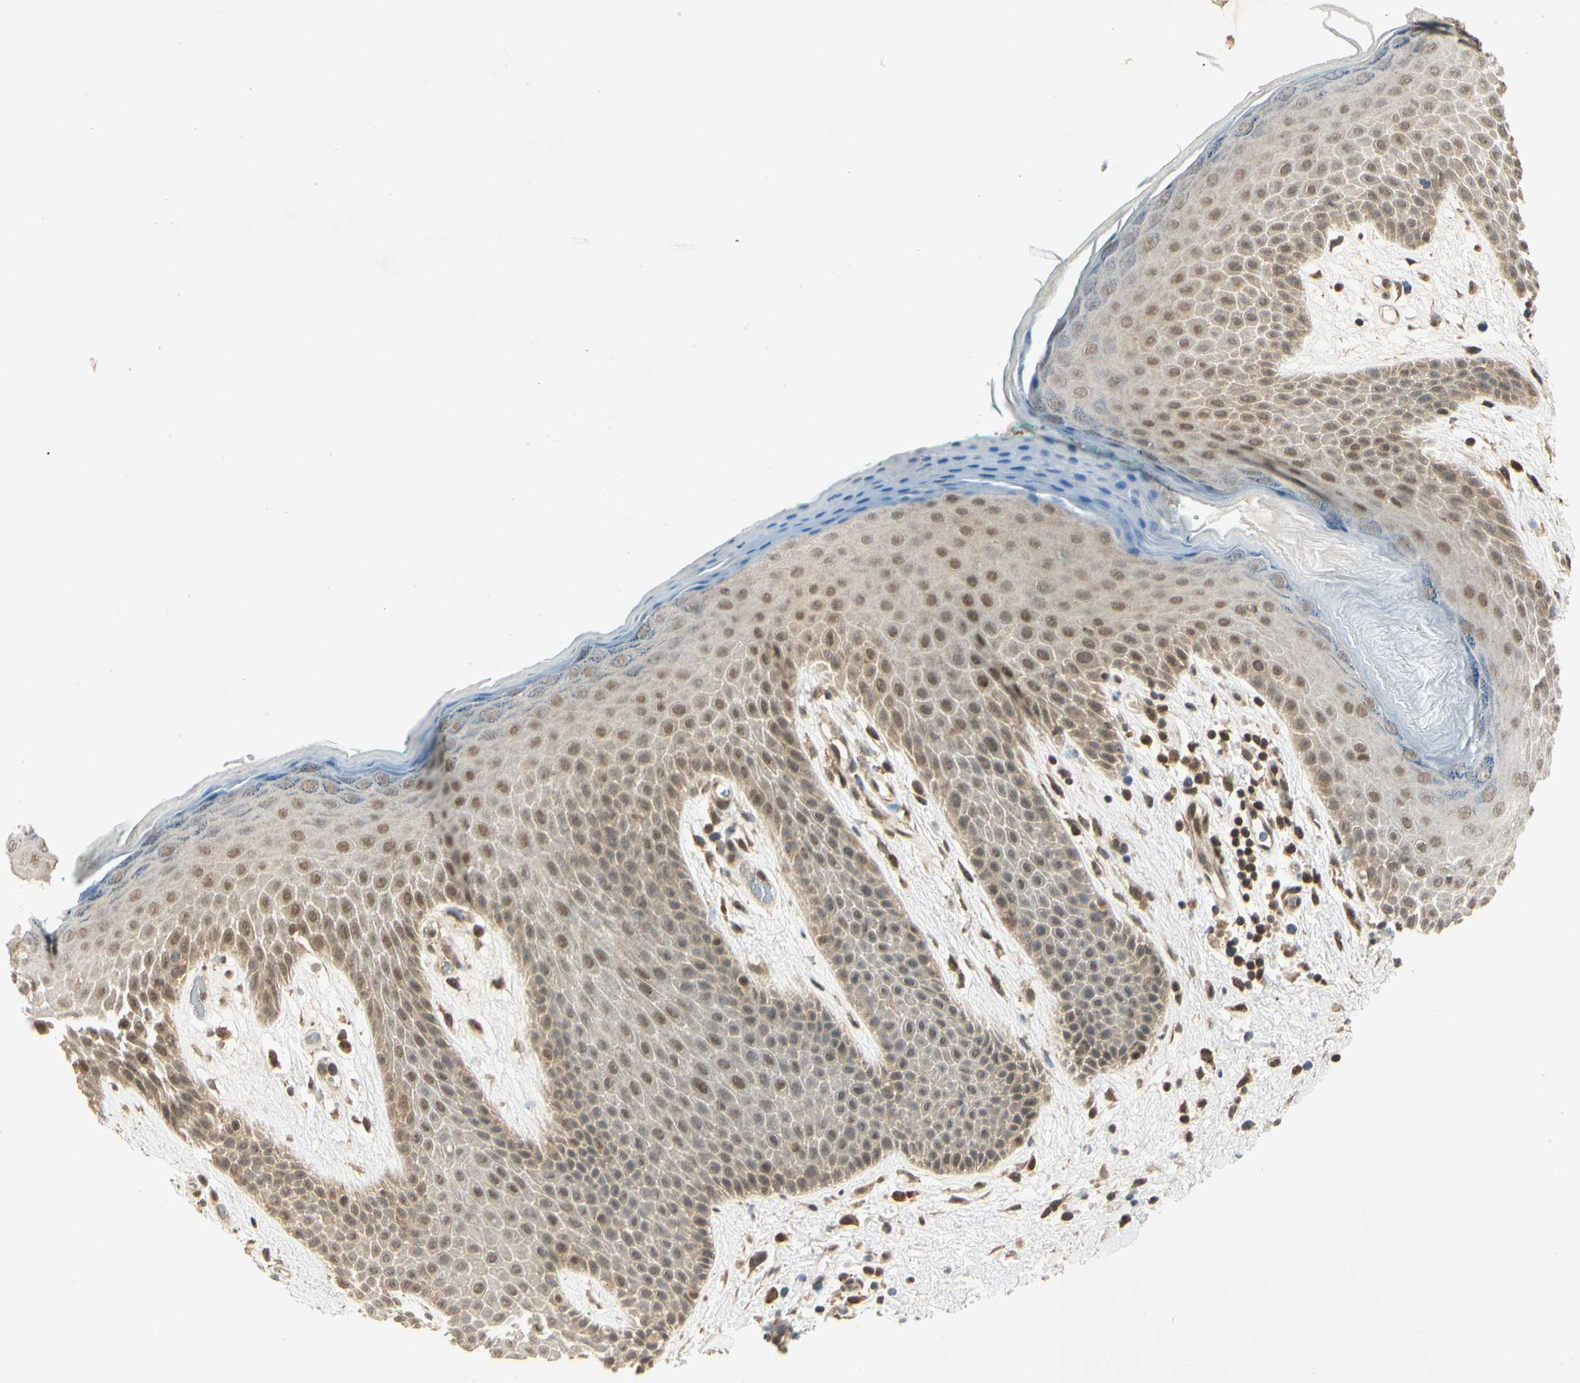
{"staining": {"intensity": "weak", "quantity": ">75%", "location": "cytoplasmic/membranous,nuclear"}, "tissue": "skin", "cell_type": "Epidermal cells", "image_type": "normal", "snomed": [{"axis": "morphology", "description": "Normal tissue, NOS"}, {"axis": "topography", "description": "Anal"}], "caption": "Immunohistochemistry (IHC) staining of normal skin, which displays low levels of weak cytoplasmic/membranous,nuclear expression in about >75% of epidermal cells indicating weak cytoplasmic/membranous,nuclear protein expression. The staining was performed using DAB (3,3'-diaminobenzidine) (brown) for protein detection and nuclei were counterstained in hematoxylin (blue).", "gene": "ZSCAN12", "patient": {"sex": "male", "age": 74}}